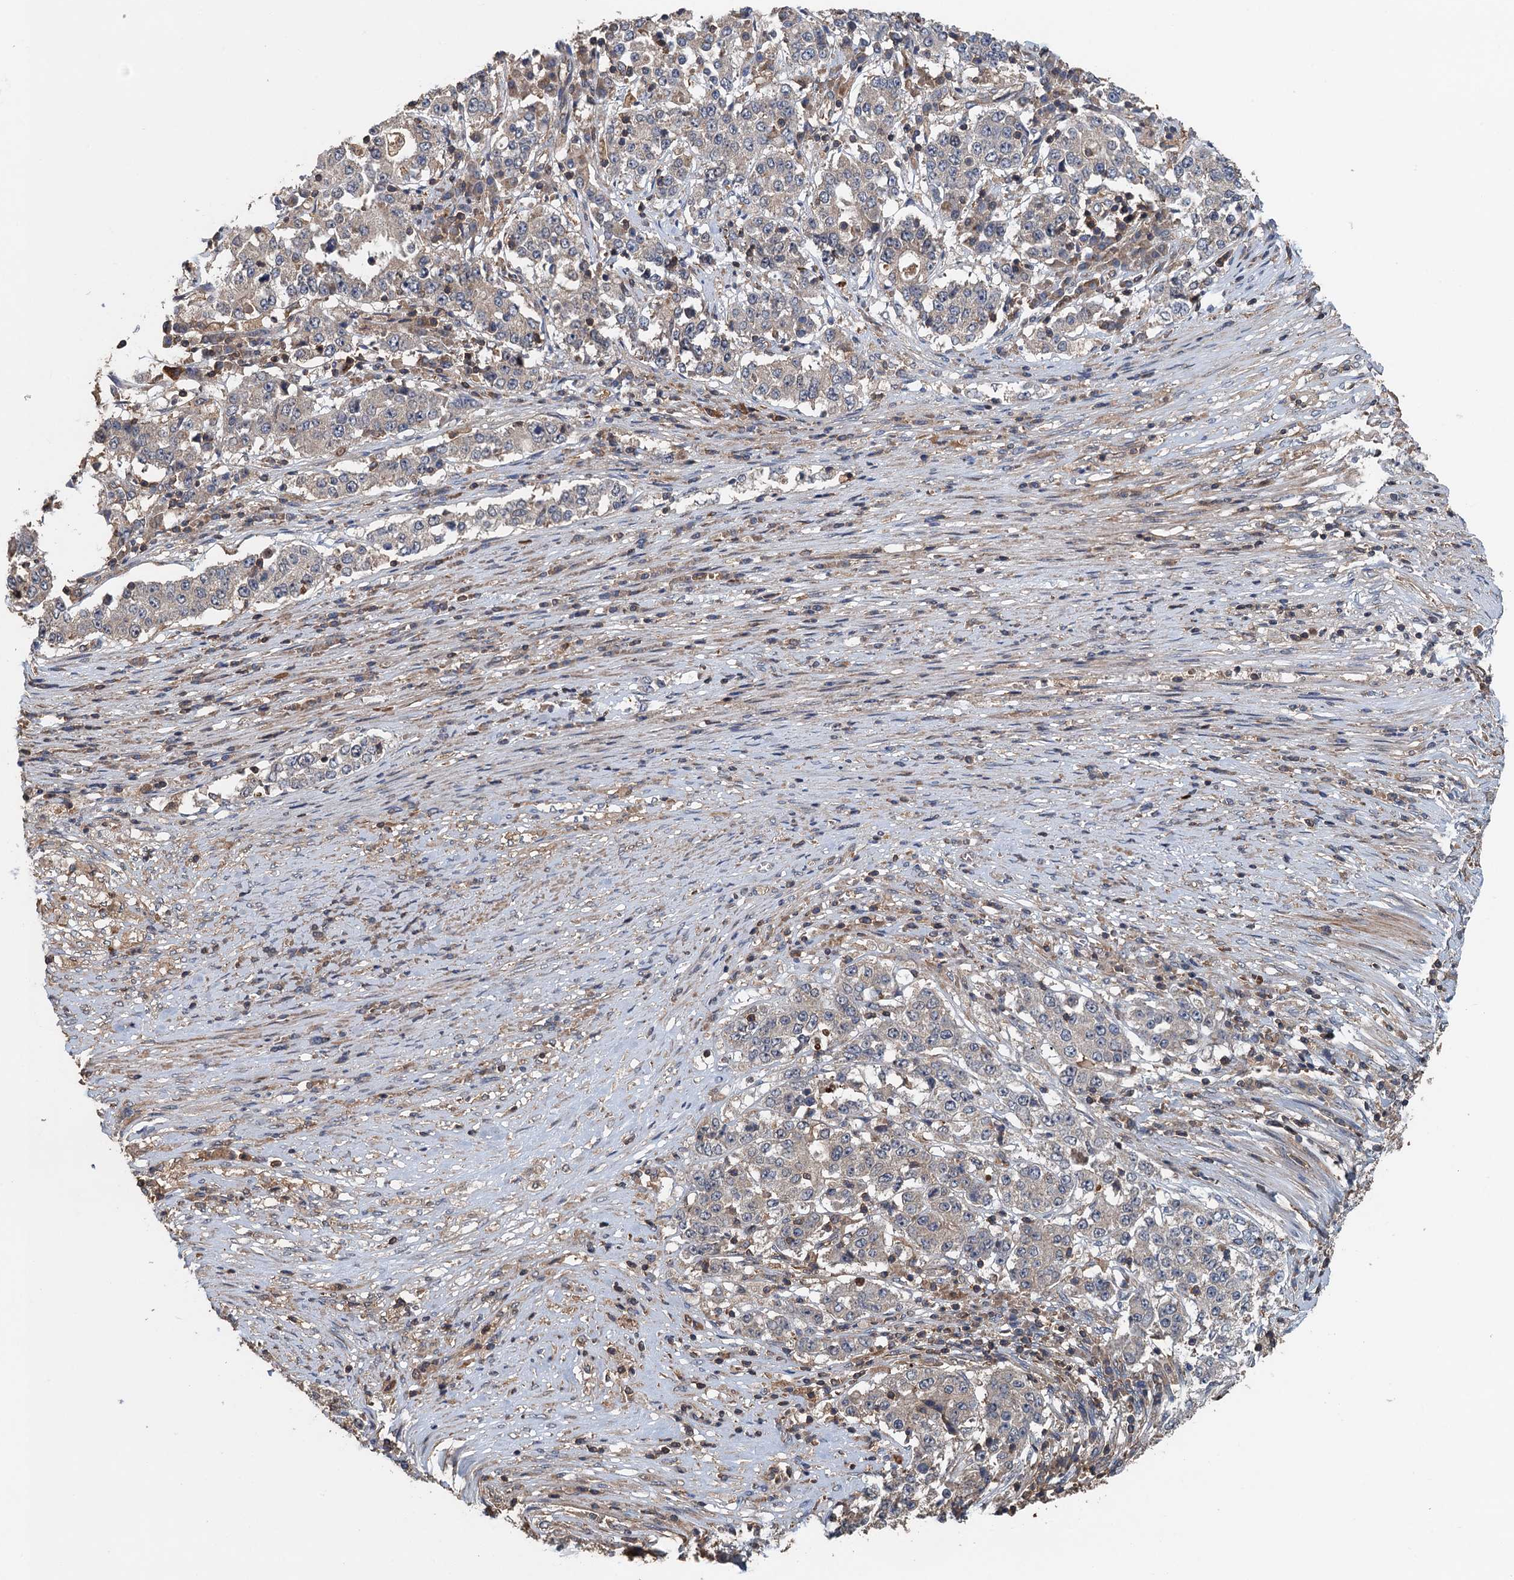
{"staining": {"intensity": "weak", "quantity": "<25%", "location": "cytoplasmic/membranous"}, "tissue": "stomach cancer", "cell_type": "Tumor cells", "image_type": "cancer", "snomed": [{"axis": "morphology", "description": "Adenocarcinoma, NOS"}, {"axis": "topography", "description": "Stomach"}], "caption": "There is no significant staining in tumor cells of stomach adenocarcinoma.", "gene": "BORCS5", "patient": {"sex": "male", "age": 59}}